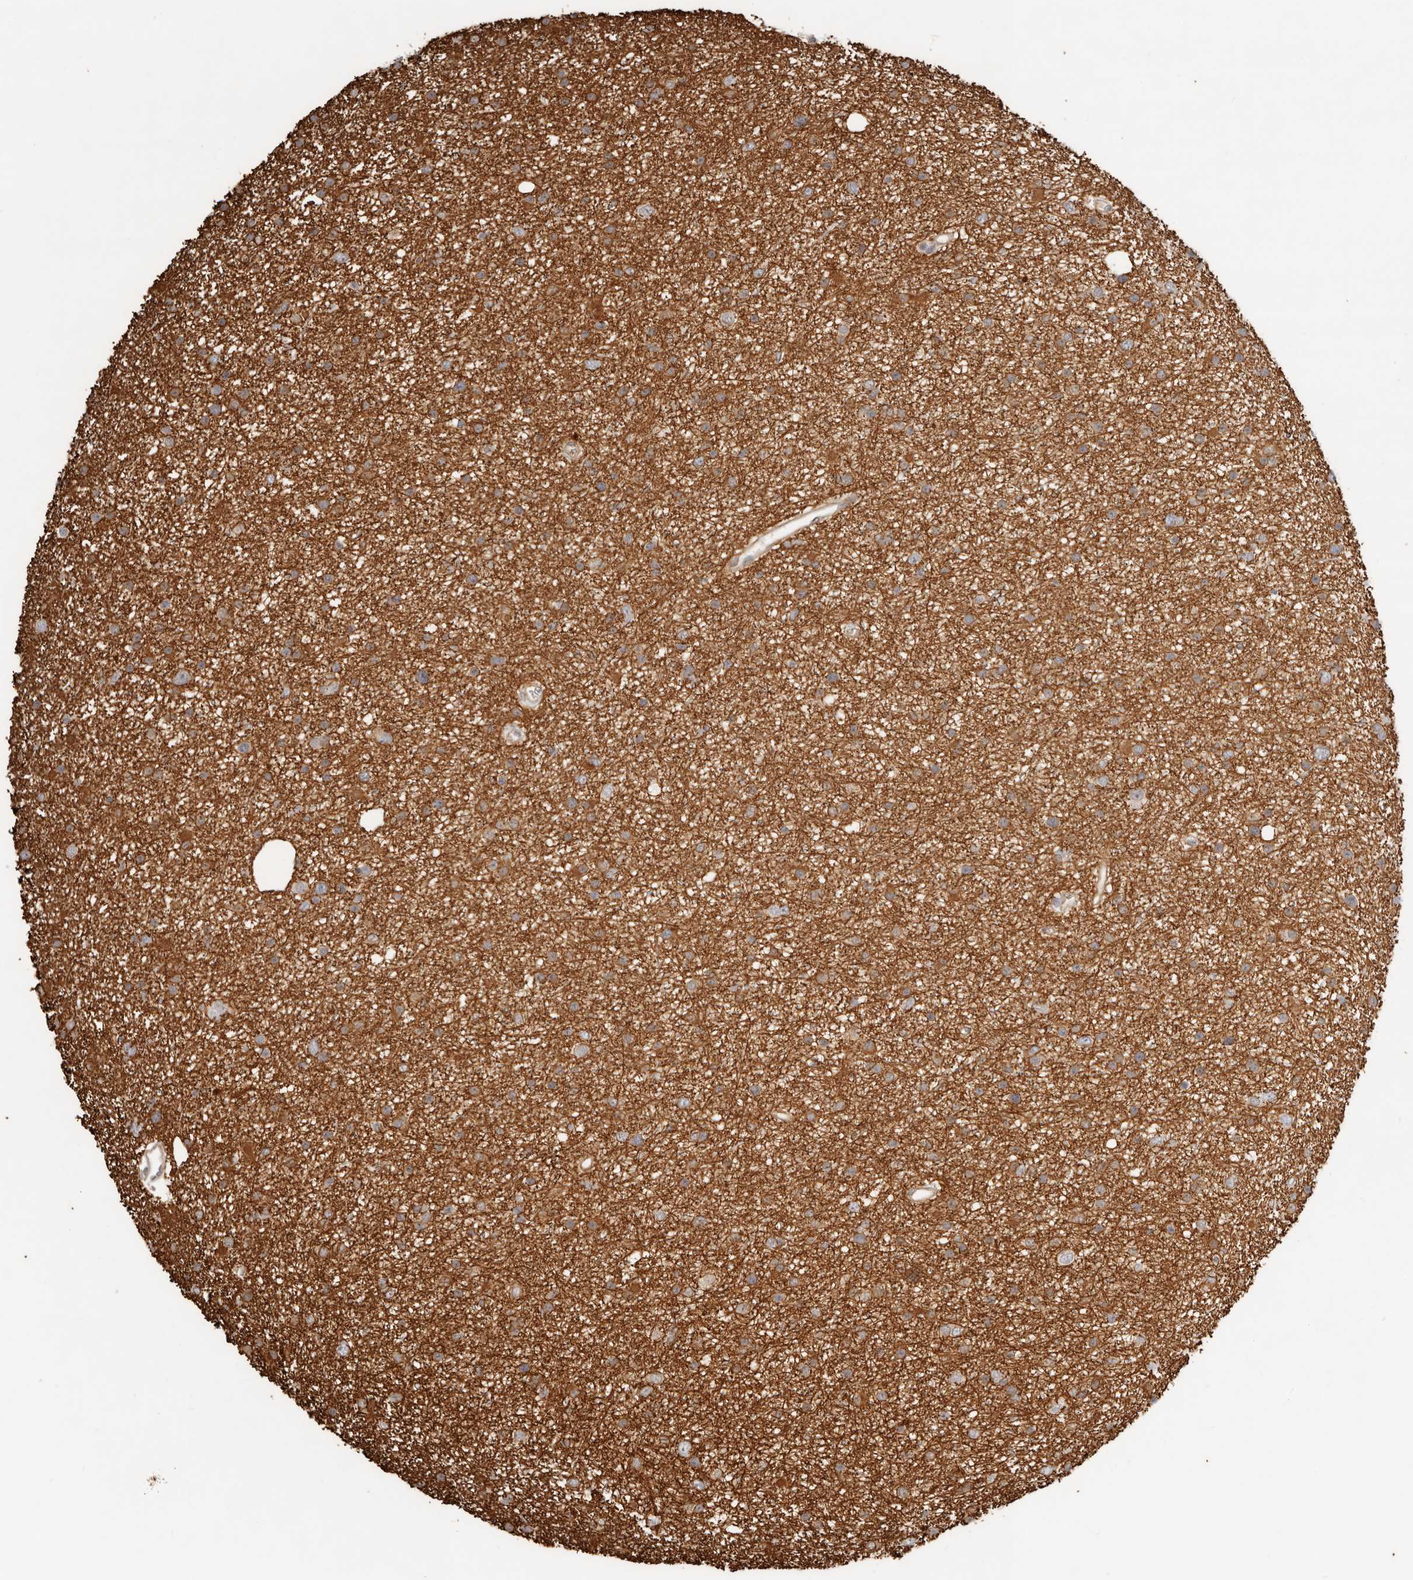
{"staining": {"intensity": "moderate", "quantity": ">75%", "location": "cytoplasmic/membranous"}, "tissue": "glioma", "cell_type": "Tumor cells", "image_type": "cancer", "snomed": [{"axis": "morphology", "description": "Glioma, malignant, Low grade"}, {"axis": "topography", "description": "Cerebral cortex"}], "caption": "Moderate cytoplasmic/membranous protein staining is present in approximately >75% of tumor cells in malignant glioma (low-grade).", "gene": "TUFT1", "patient": {"sex": "female", "age": 39}}